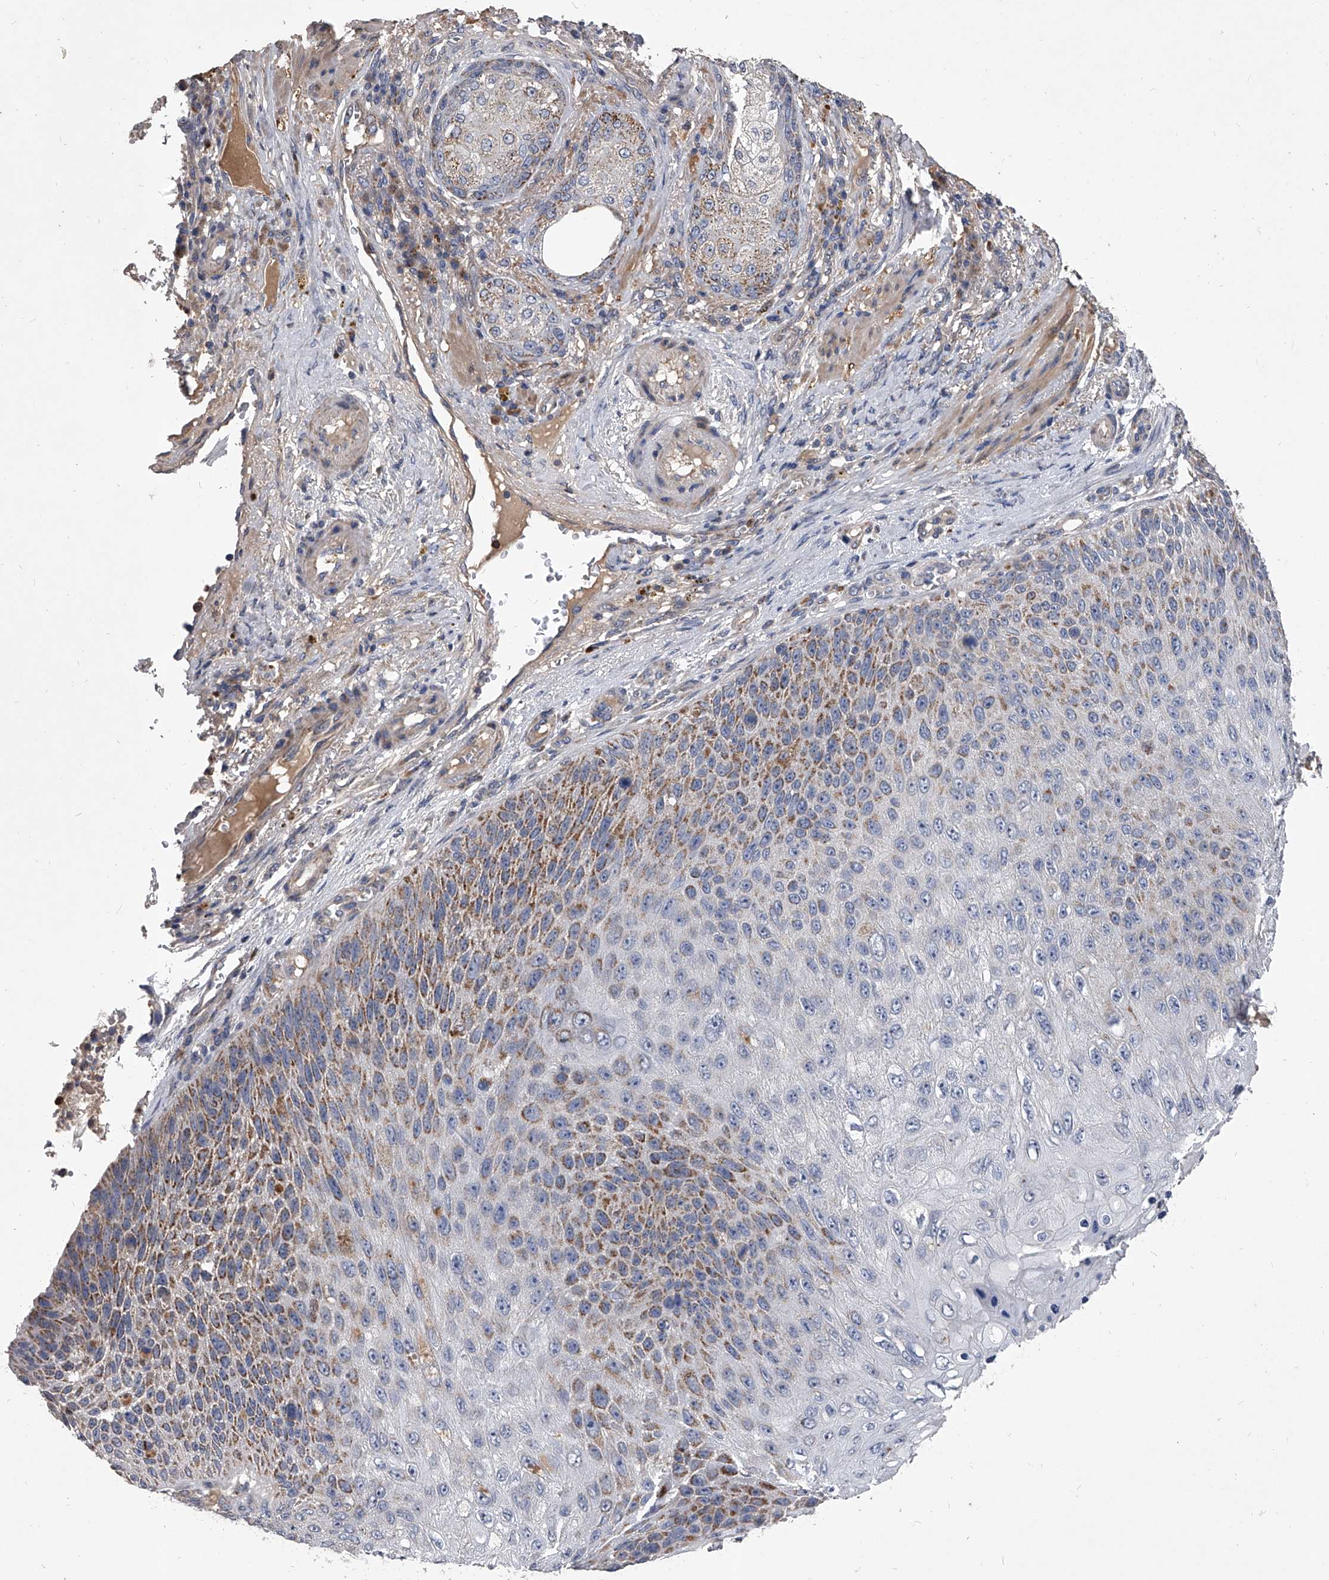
{"staining": {"intensity": "moderate", "quantity": "25%-75%", "location": "cytoplasmic/membranous"}, "tissue": "skin cancer", "cell_type": "Tumor cells", "image_type": "cancer", "snomed": [{"axis": "morphology", "description": "Squamous cell carcinoma, NOS"}, {"axis": "topography", "description": "Skin"}], "caption": "This is a histology image of IHC staining of squamous cell carcinoma (skin), which shows moderate positivity in the cytoplasmic/membranous of tumor cells.", "gene": "NRP1", "patient": {"sex": "female", "age": 88}}